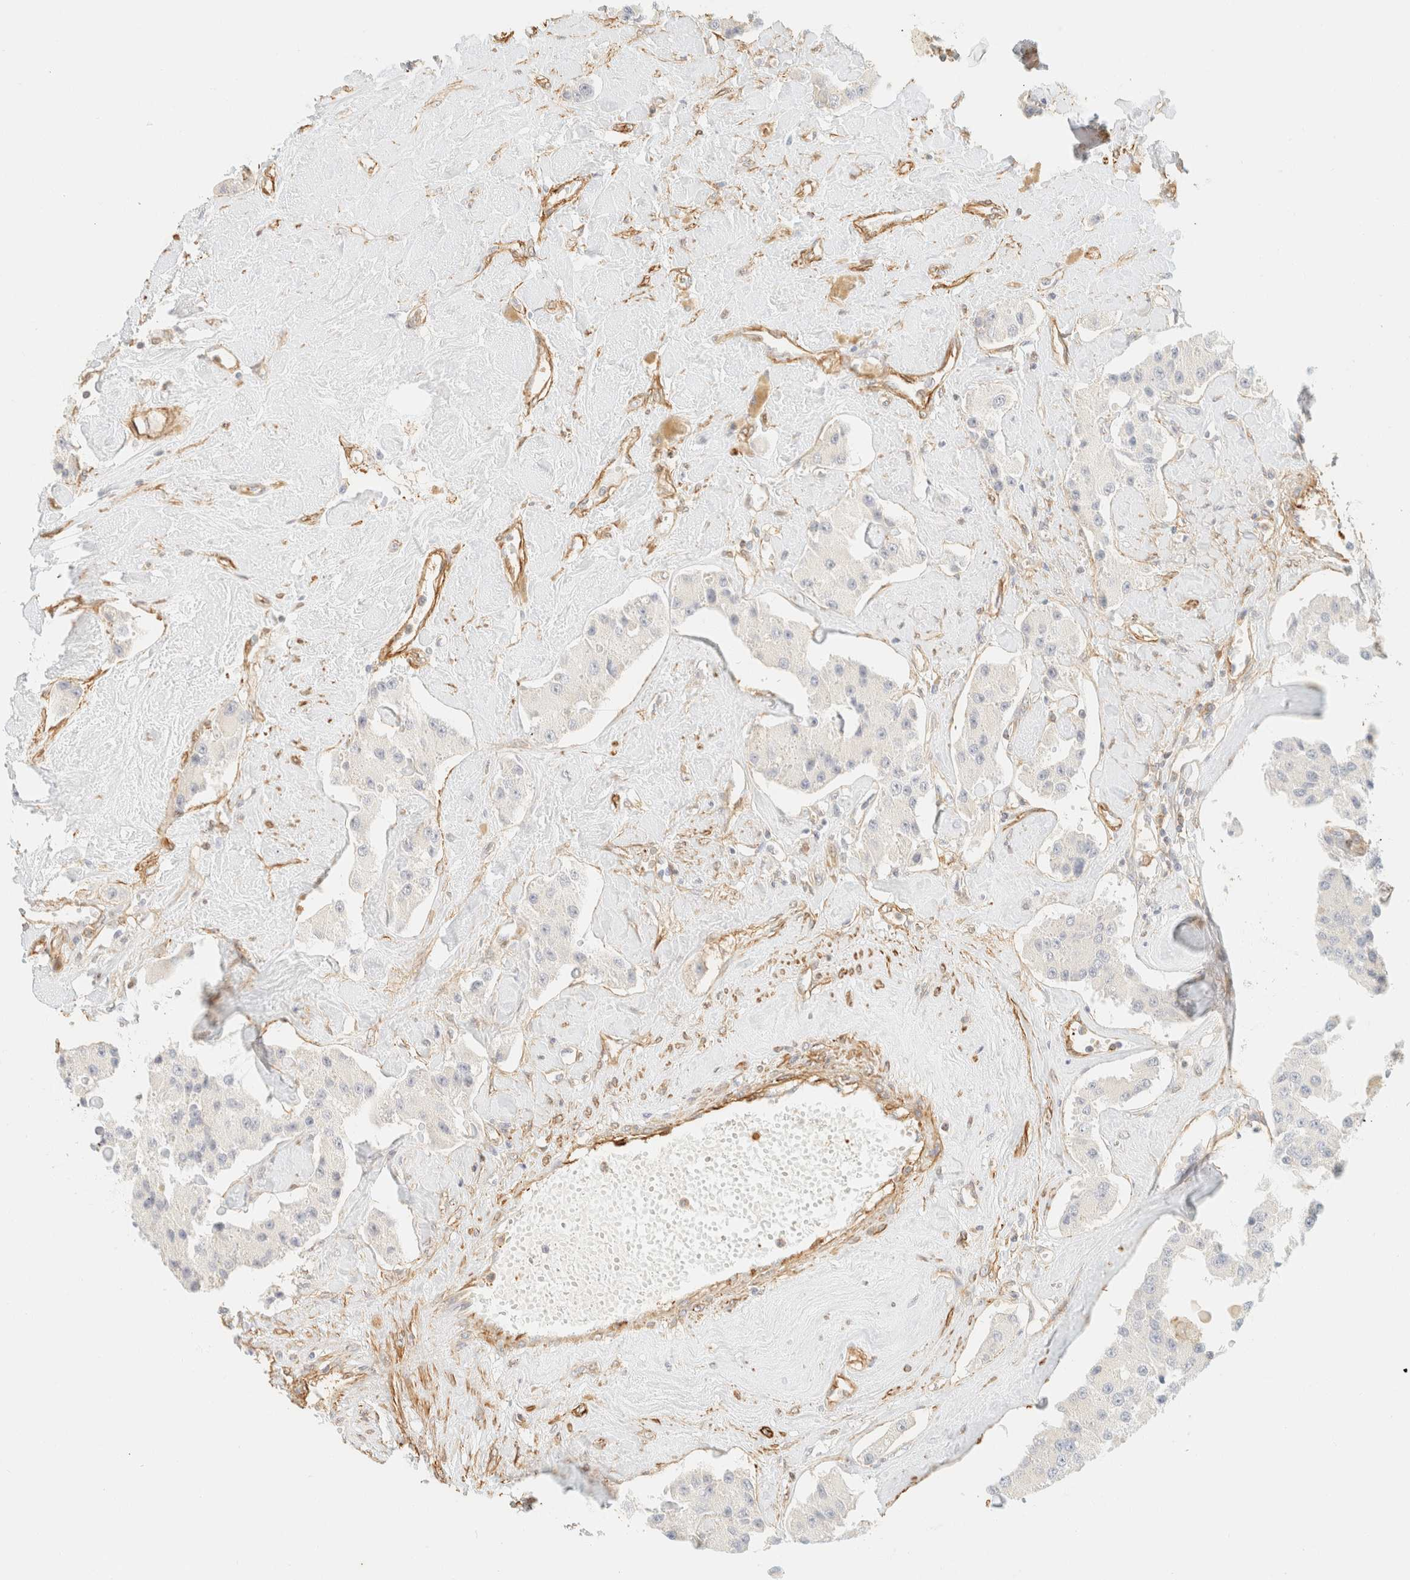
{"staining": {"intensity": "negative", "quantity": "none", "location": "none"}, "tissue": "carcinoid", "cell_type": "Tumor cells", "image_type": "cancer", "snomed": [{"axis": "morphology", "description": "Carcinoid, malignant, NOS"}, {"axis": "topography", "description": "Pancreas"}], "caption": "The immunohistochemistry histopathology image has no significant positivity in tumor cells of carcinoid tissue.", "gene": "OTOP2", "patient": {"sex": "male", "age": 41}}